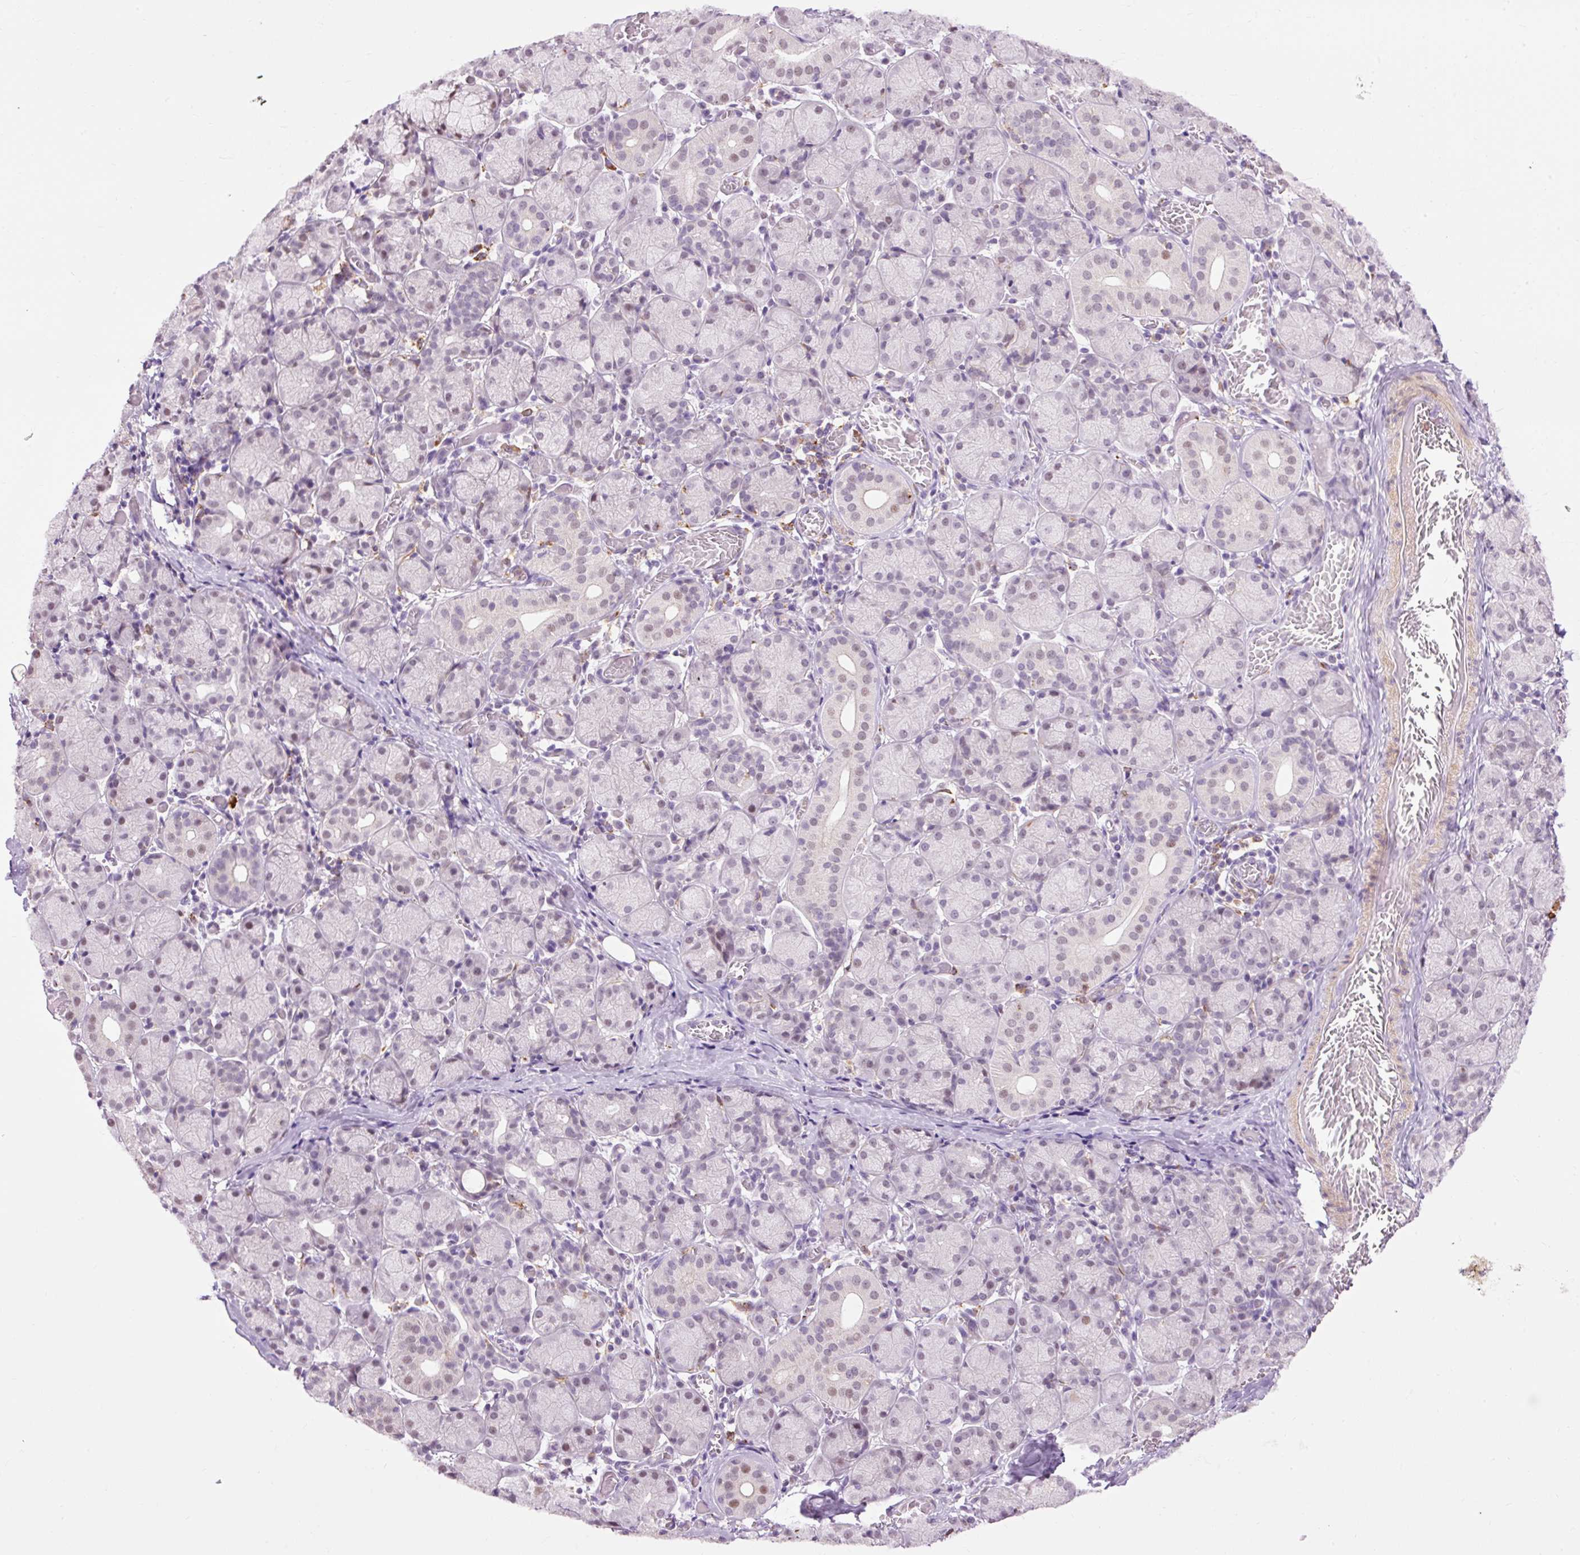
{"staining": {"intensity": "weak", "quantity": "<25%", "location": "nuclear"}, "tissue": "salivary gland", "cell_type": "Glandular cells", "image_type": "normal", "snomed": [{"axis": "morphology", "description": "Normal tissue, NOS"}, {"axis": "topography", "description": "Salivary gland"}], "caption": "This is a micrograph of immunohistochemistry staining of normal salivary gland, which shows no expression in glandular cells.", "gene": "LY86", "patient": {"sex": "female", "age": 24}}